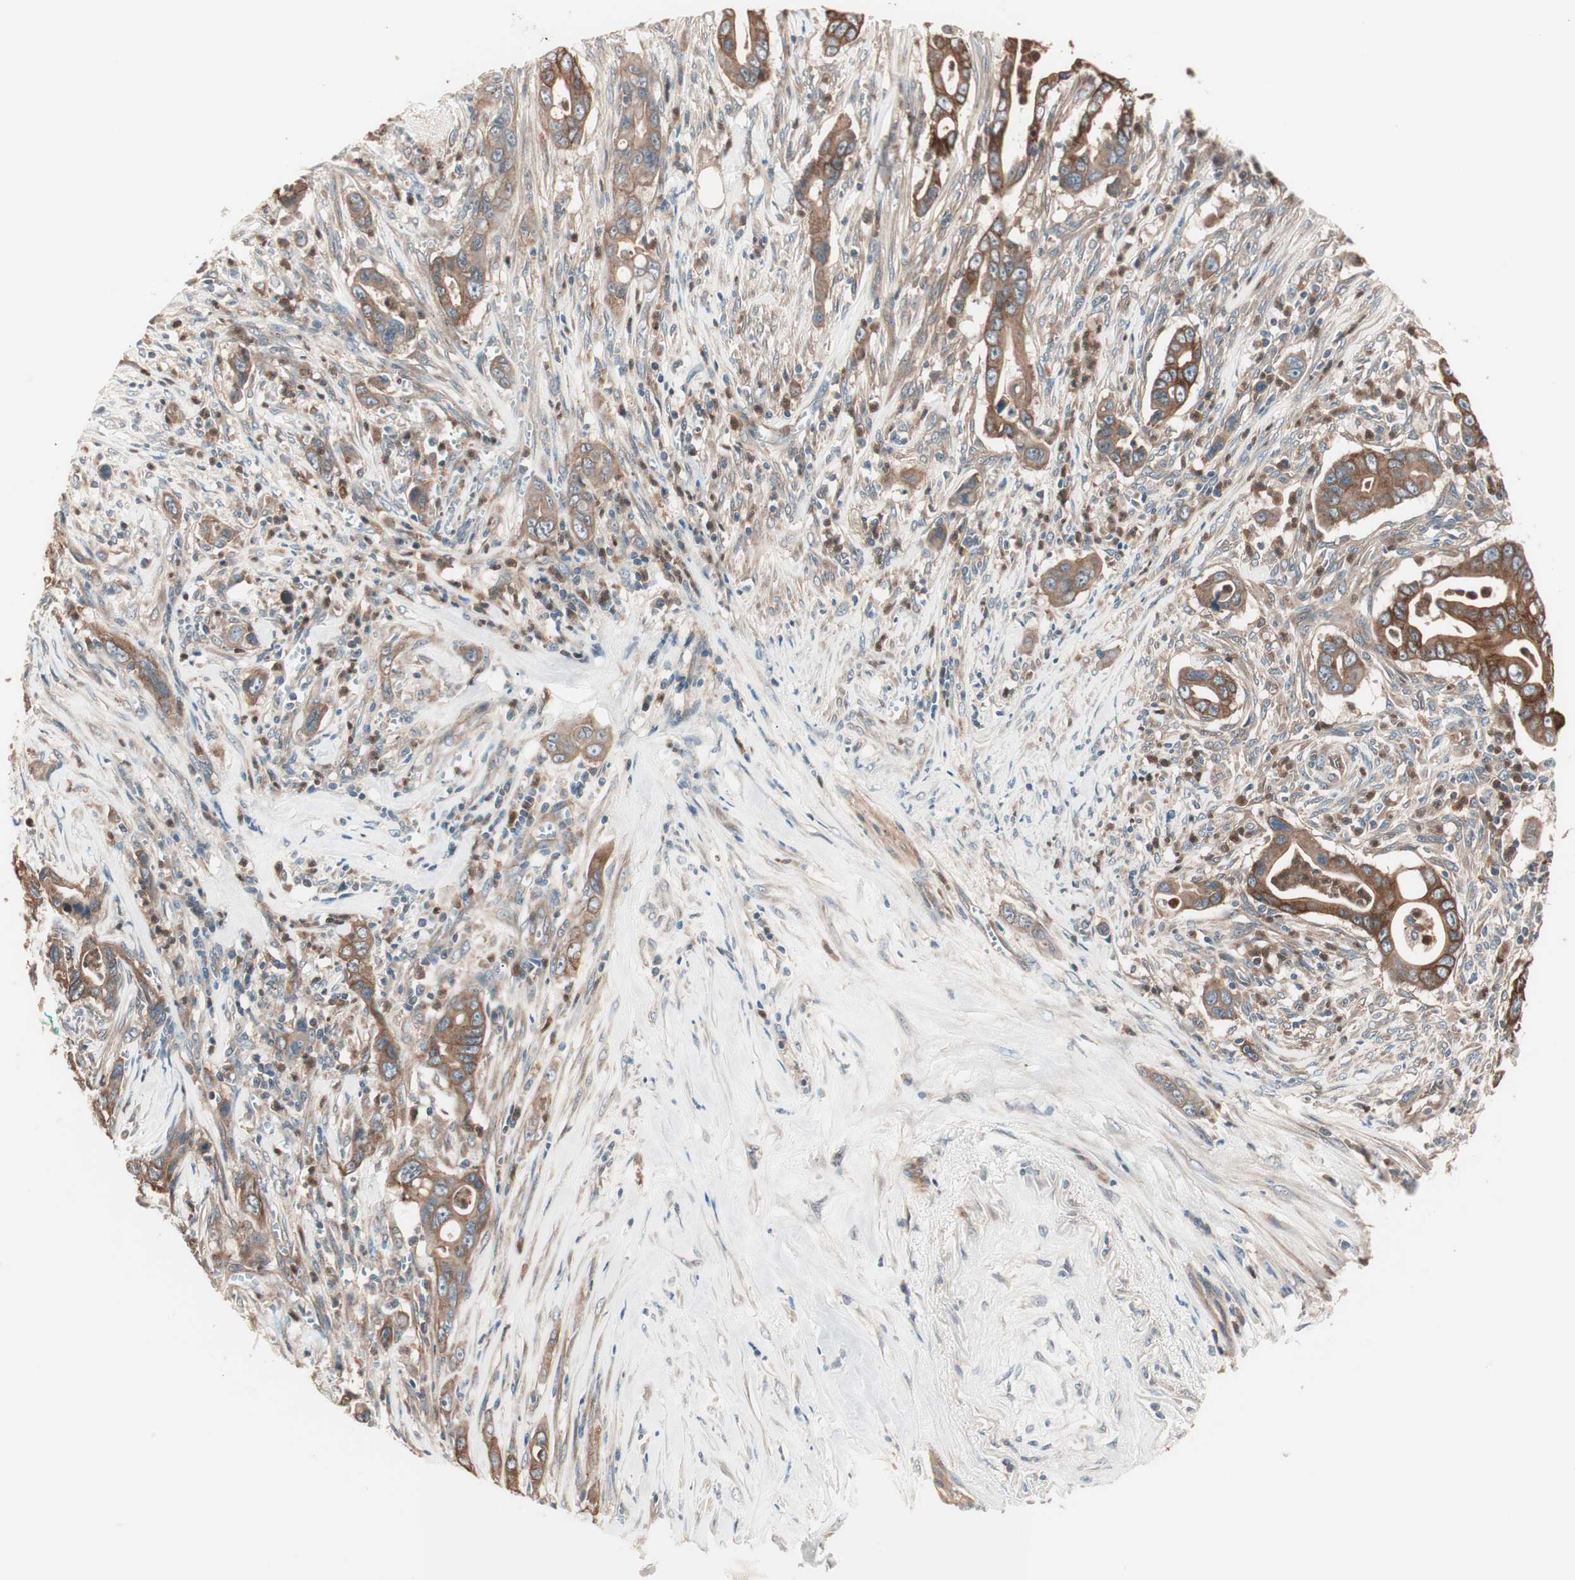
{"staining": {"intensity": "strong", "quantity": ">75%", "location": "cytoplasmic/membranous"}, "tissue": "pancreatic cancer", "cell_type": "Tumor cells", "image_type": "cancer", "snomed": [{"axis": "morphology", "description": "Adenocarcinoma, NOS"}, {"axis": "topography", "description": "Pancreas"}], "caption": "A brown stain labels strong cytoplasmic/membranous staining of a protein in pancreatic cancer (adenocarcinoma) tumor cells. (Stains: DAB (3,3'-diaminobenzidine) in brown, nuclei in blue, Microscopy: brightfield microscopy at high magnification).", "gene": "TSG101", "patient": {"sex": "male", "age": 59}}